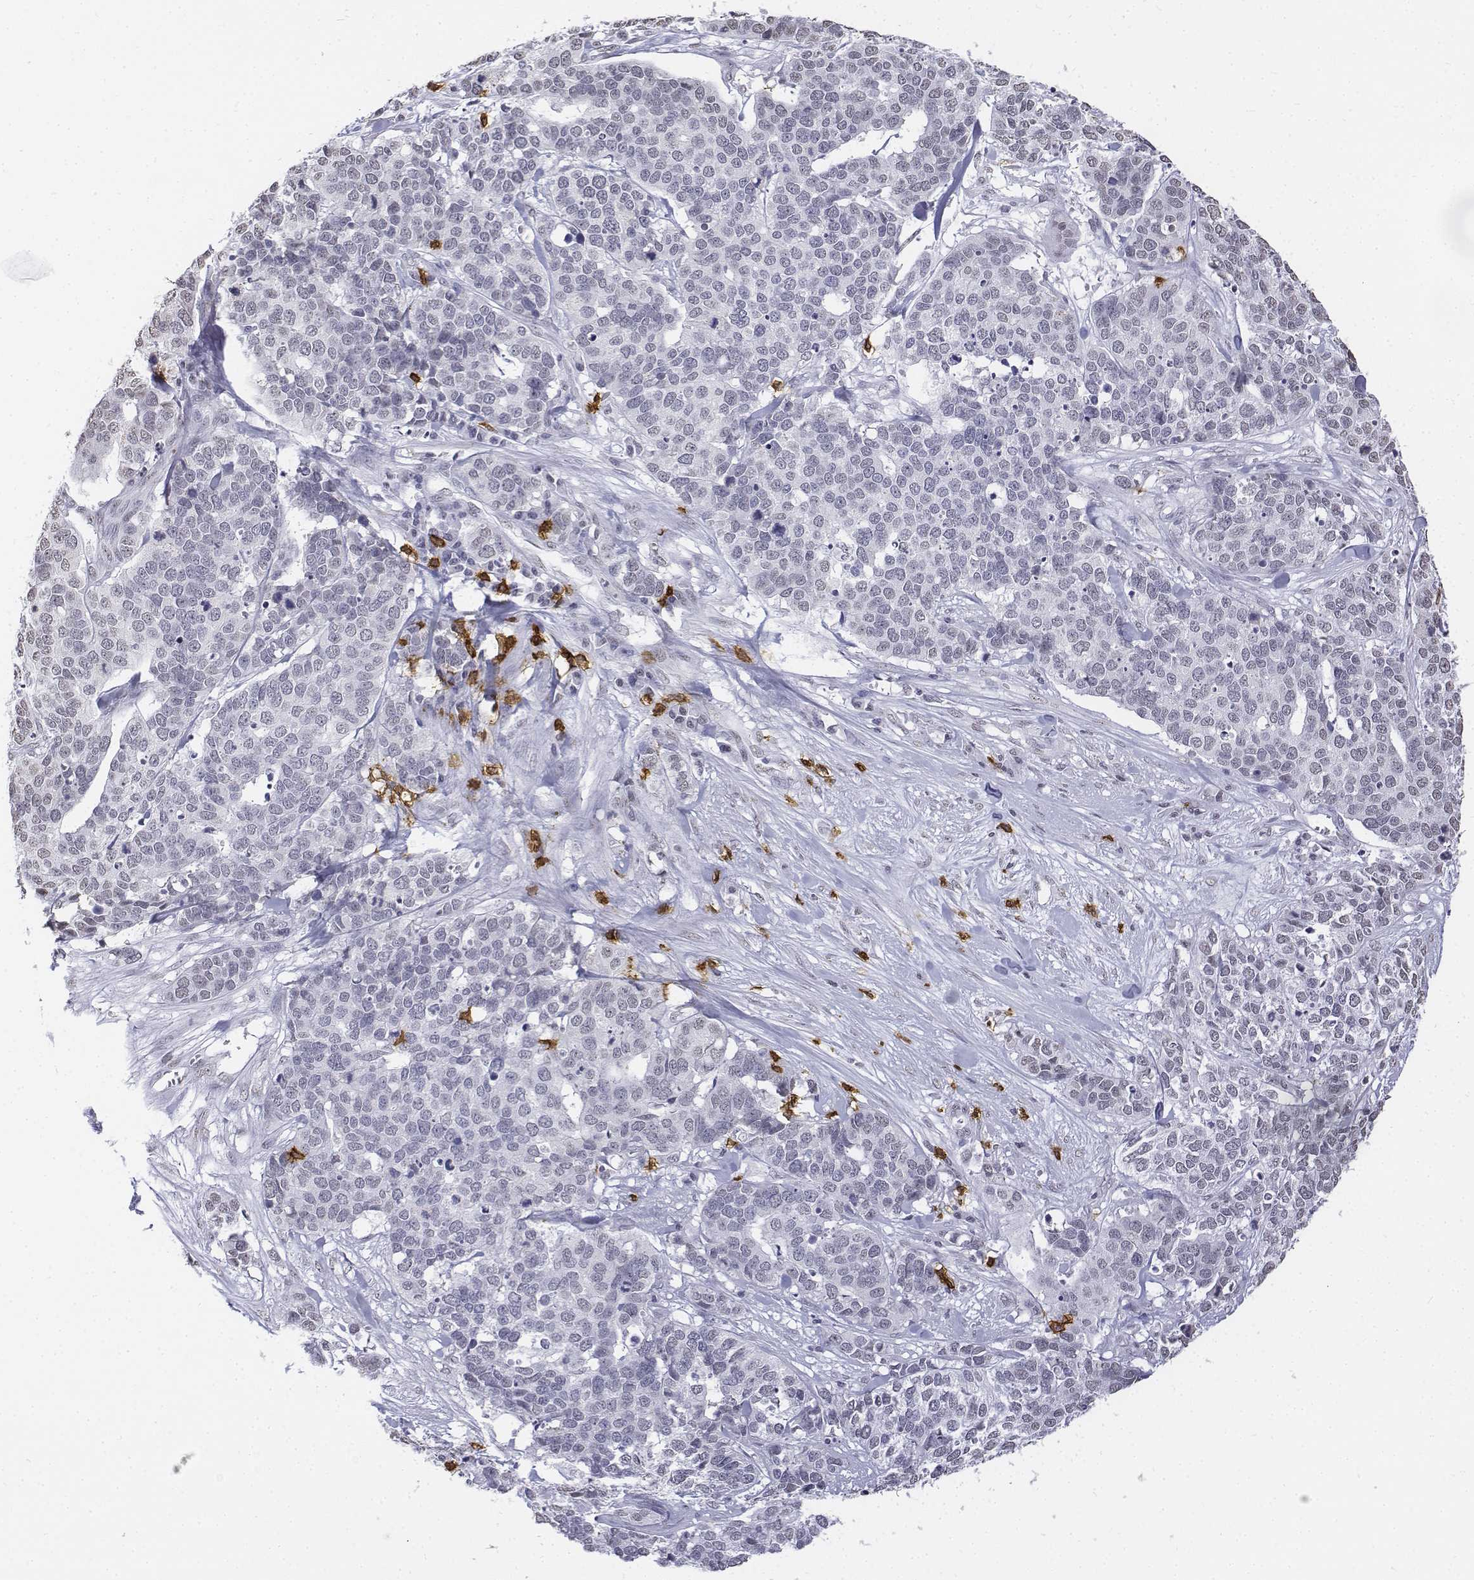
{"staining": {"intensity": "negative", "quantity": "none", "location": "none"}, "tissue": "ovarian cancer", "cell_type": "Tumor cells", "image_type": "cancer", "snomed": [{"axis": "morphology", "description": "Carcinoma, endometroid"}, {"axis": "topography", "description": "Ovary"}], "caption": "IHC micrograph of ovarian endometroid carcinoma stained for a protein (brown), which exhibits no positivity in tumor cells.", "gene": "CD3E", "patient": {"sex": "female", "age": 65}}